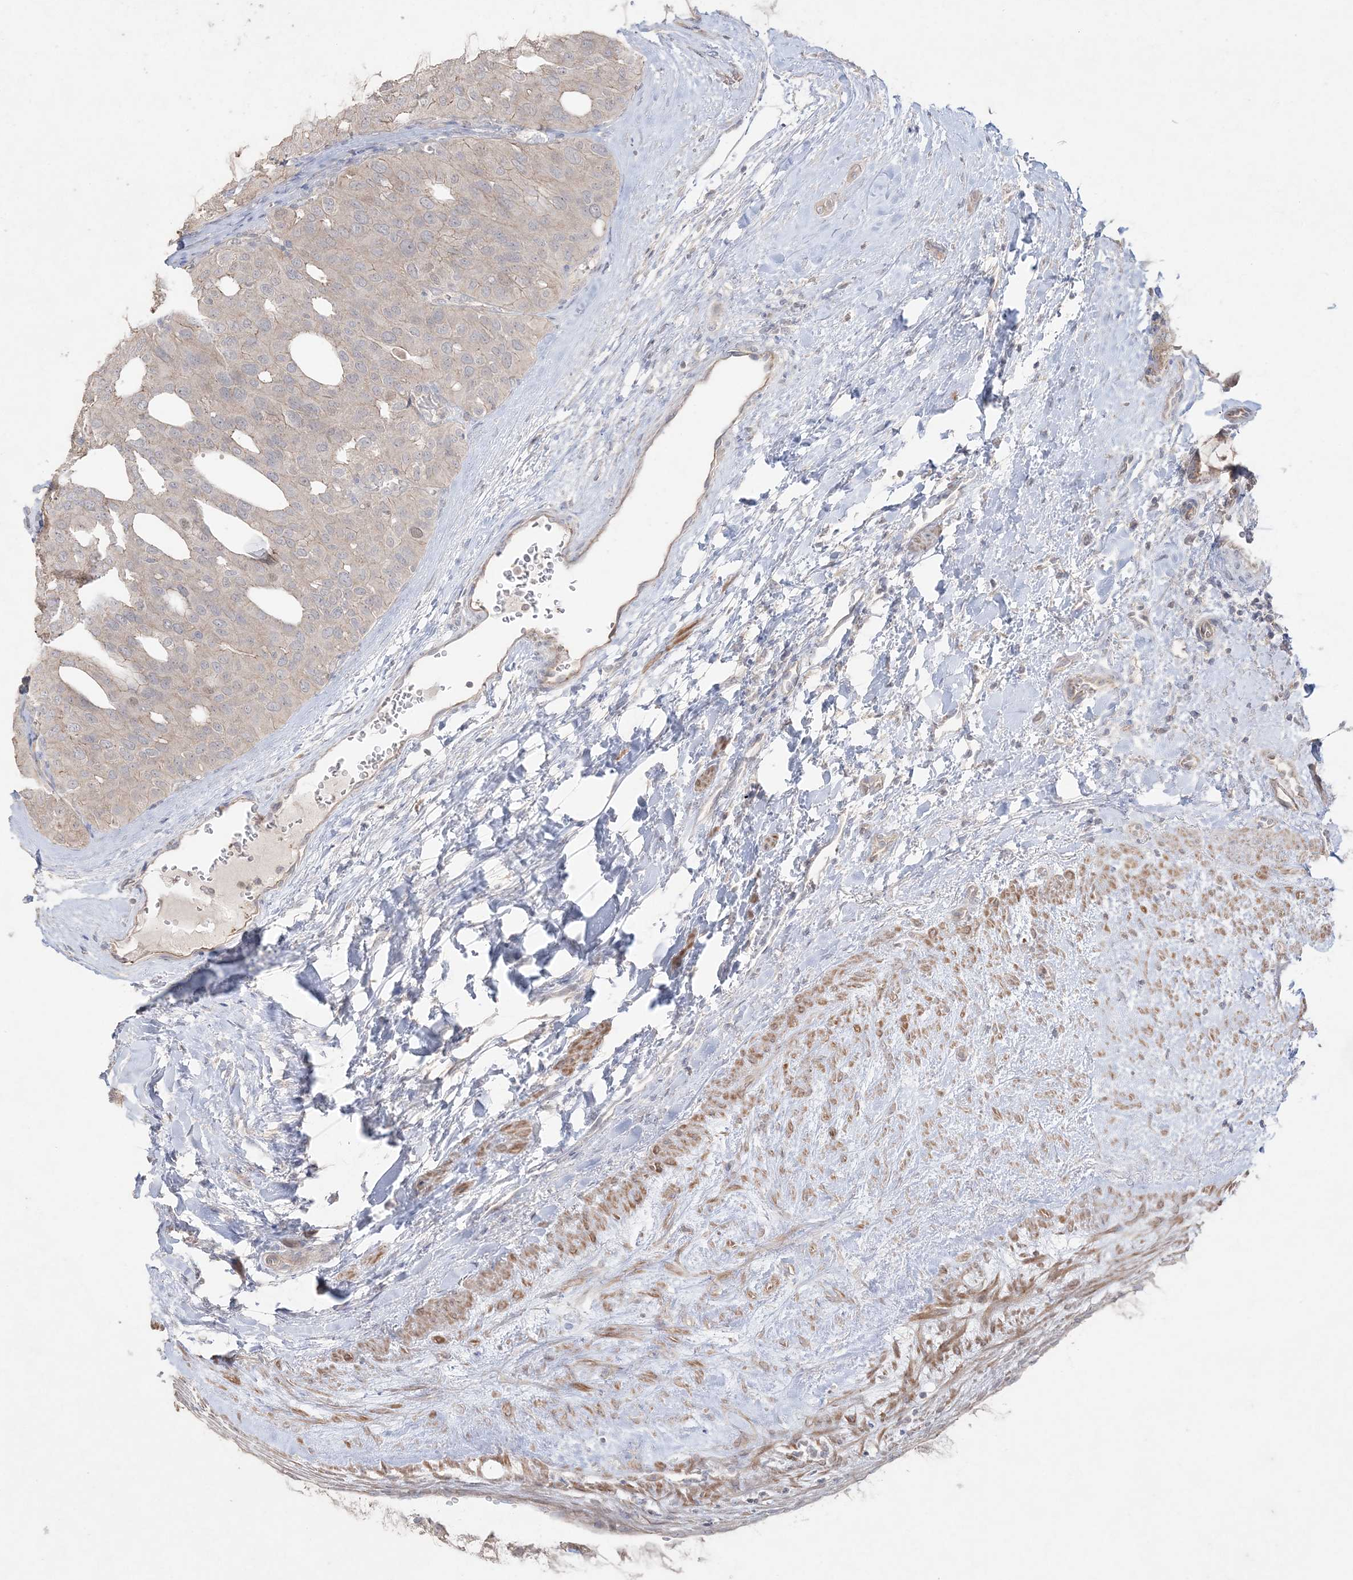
{"staining": {"intensity": "negative", "quantity": "none", "location": "none"}, "tissue": "thyroid cancer", "cell_type": "Tumor cells", "image_type": "cancer", "snomed": [{"axis": "morphology", "description": "Follicular adenoma carcinoma, NOS"}, {"axis": "topography", "description": "Thyroid gland"}], "caption": "There is no significant positivity in tumor cells of thyroid follicular adenoma carcinoma. (DAB immunohistochemistry with hematoxylin counter stain).", "gene": "SH3BP4", "patient": {"sex": "male", "age": 75}}